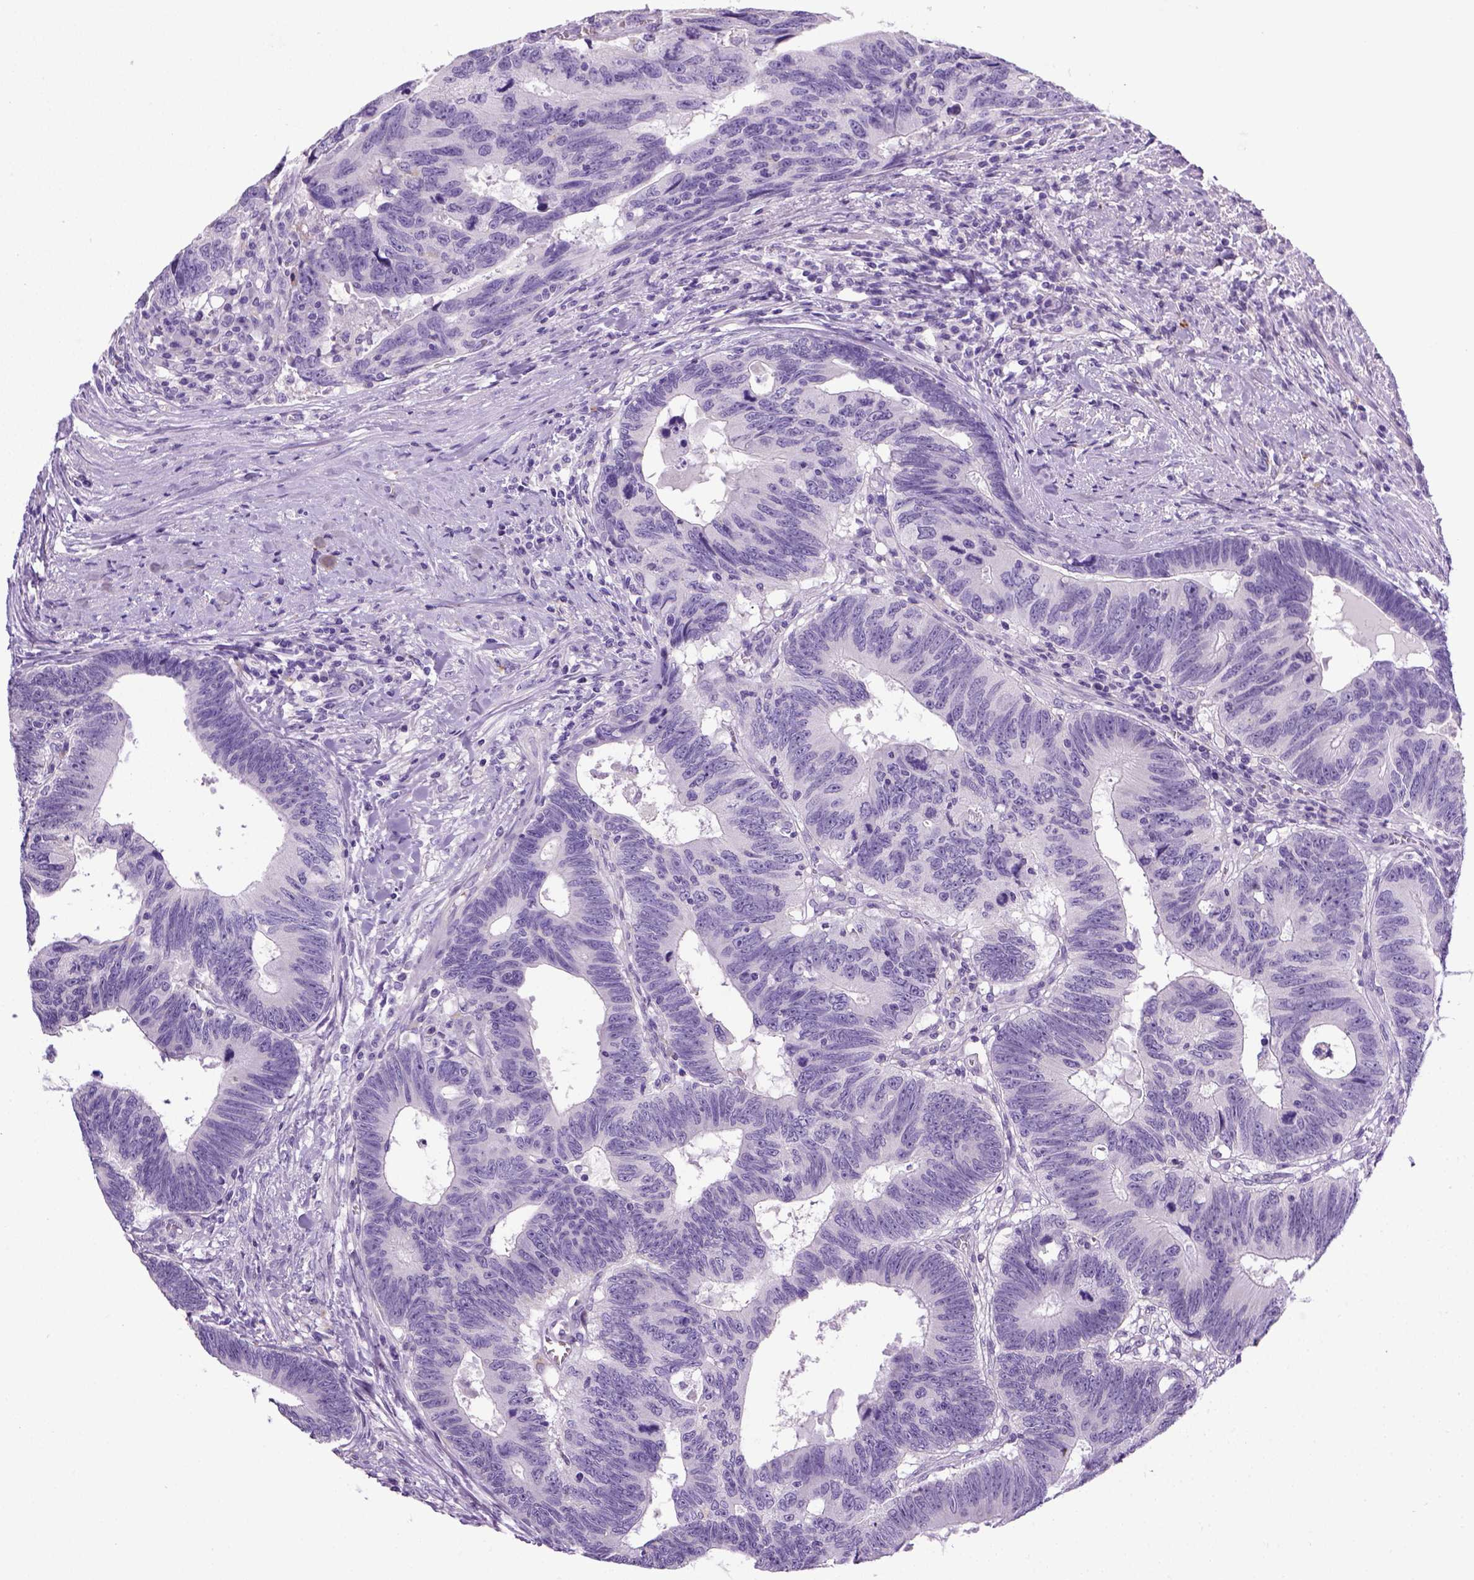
{"staining": {"intensity": "negative", "quantity": "none", "location": "none"}, "tissue": "colorectal cancer", "cell_type": "Tumor cells", "image_type": "cancer", "snomed": [{"axis": "morphology", "description": "Adenocarcinoma, NOS"}, {"axis": "topography", "description": "Colon"}], "caption": "The photomicrograph demonstrates no staining of tumor cells in colorectal cancer (adenocarcinoma).", "gene": "KRT71", "patient": {"sex": "female", "age": 77}}